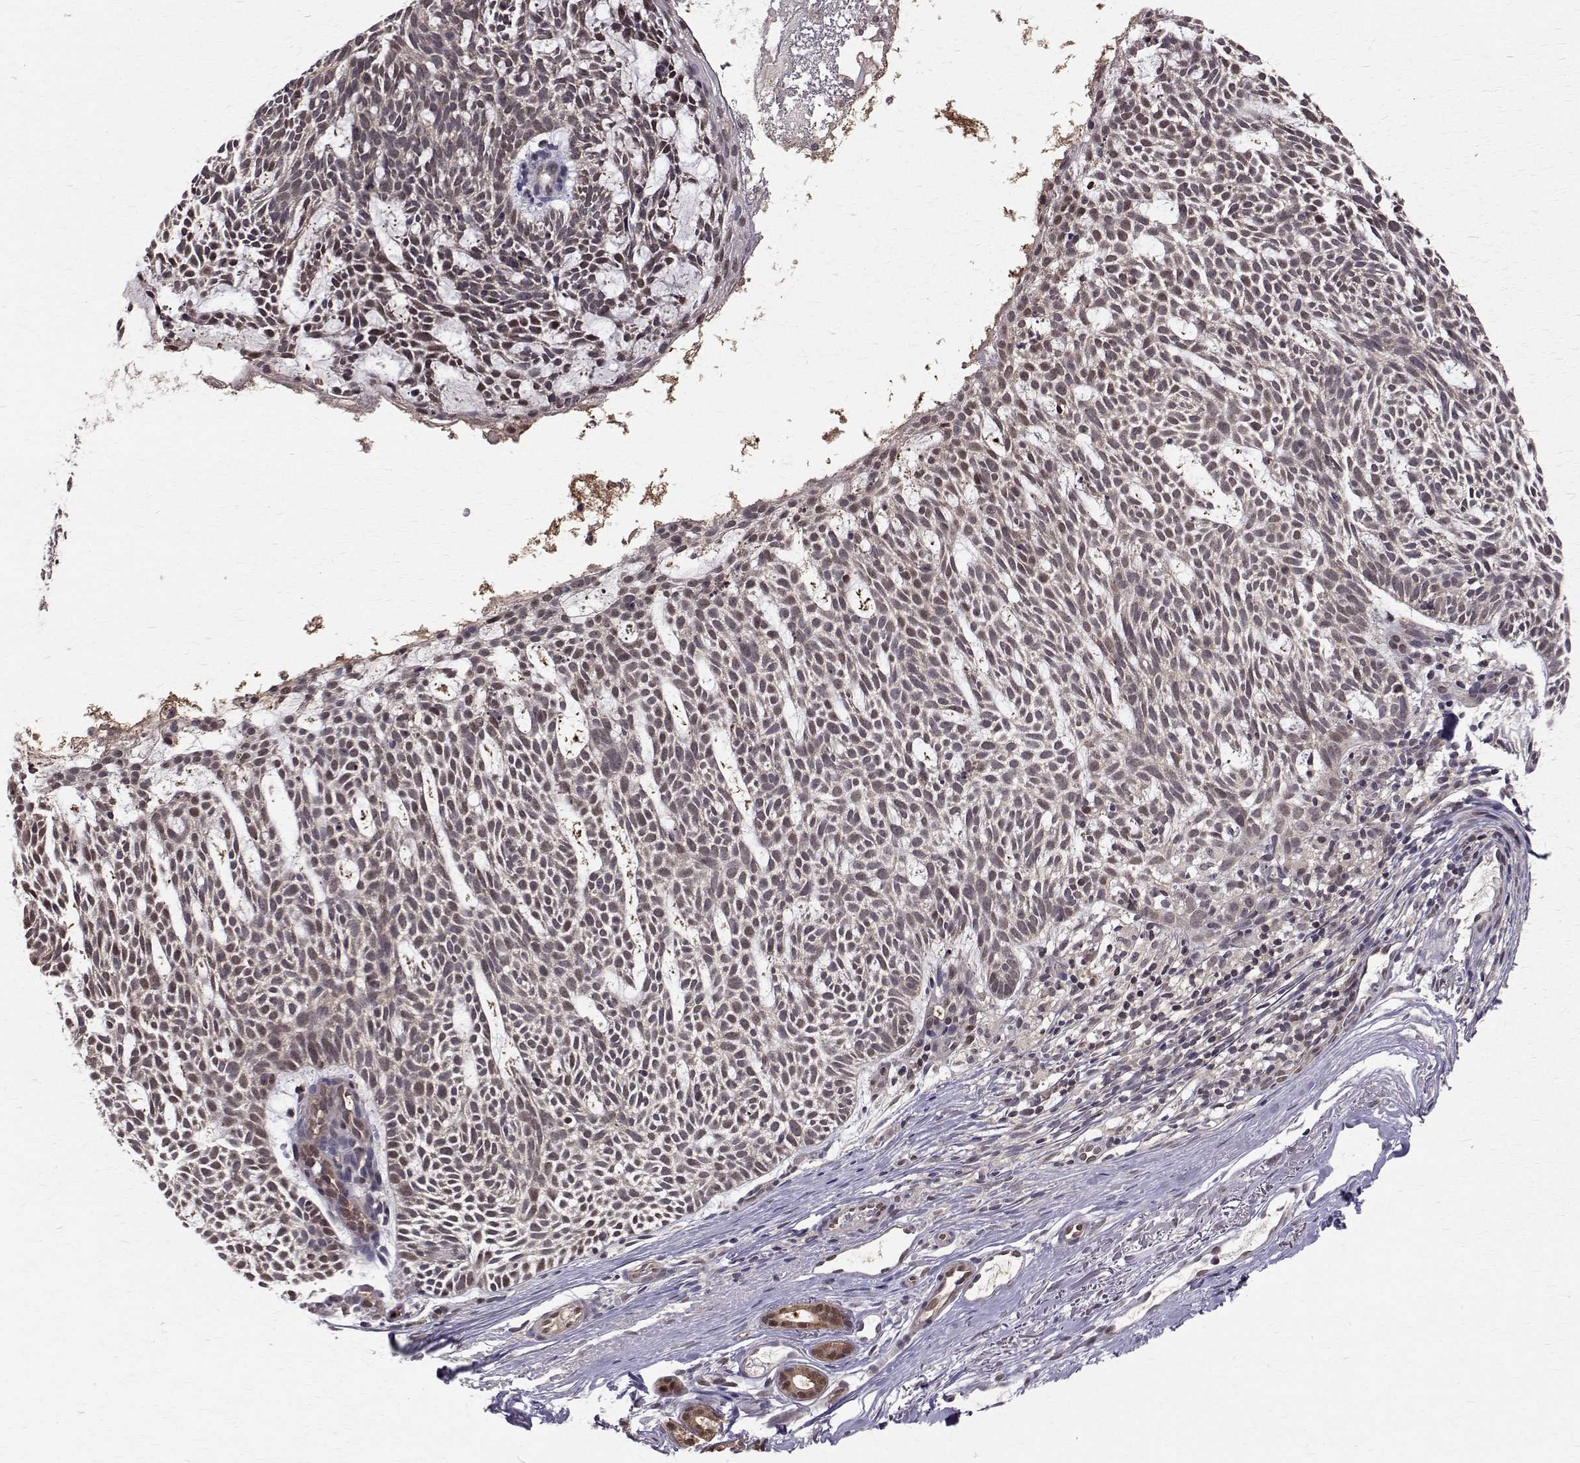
{"staining": {"intensity": "moderate", "quantity": ">75%", "location": "nuclear"}, "tissue": "skin cancer", "cell_type": "Tumor cells", "image_type": "cancer", "snomed": [{"axis": "morphology", "description": "Basal cell carcinoma"}, {"axis": "topography", "description": "Skin"}], "caption": "Immunohistochemistry (DAB) staining of human skin cancer (basal cell carcinoma) demonstrates moderate nuclear protein expression in about >75% of tumor cells.", "gene": "NIF3L1", "patient": {"sex": "male", "age": 83}}